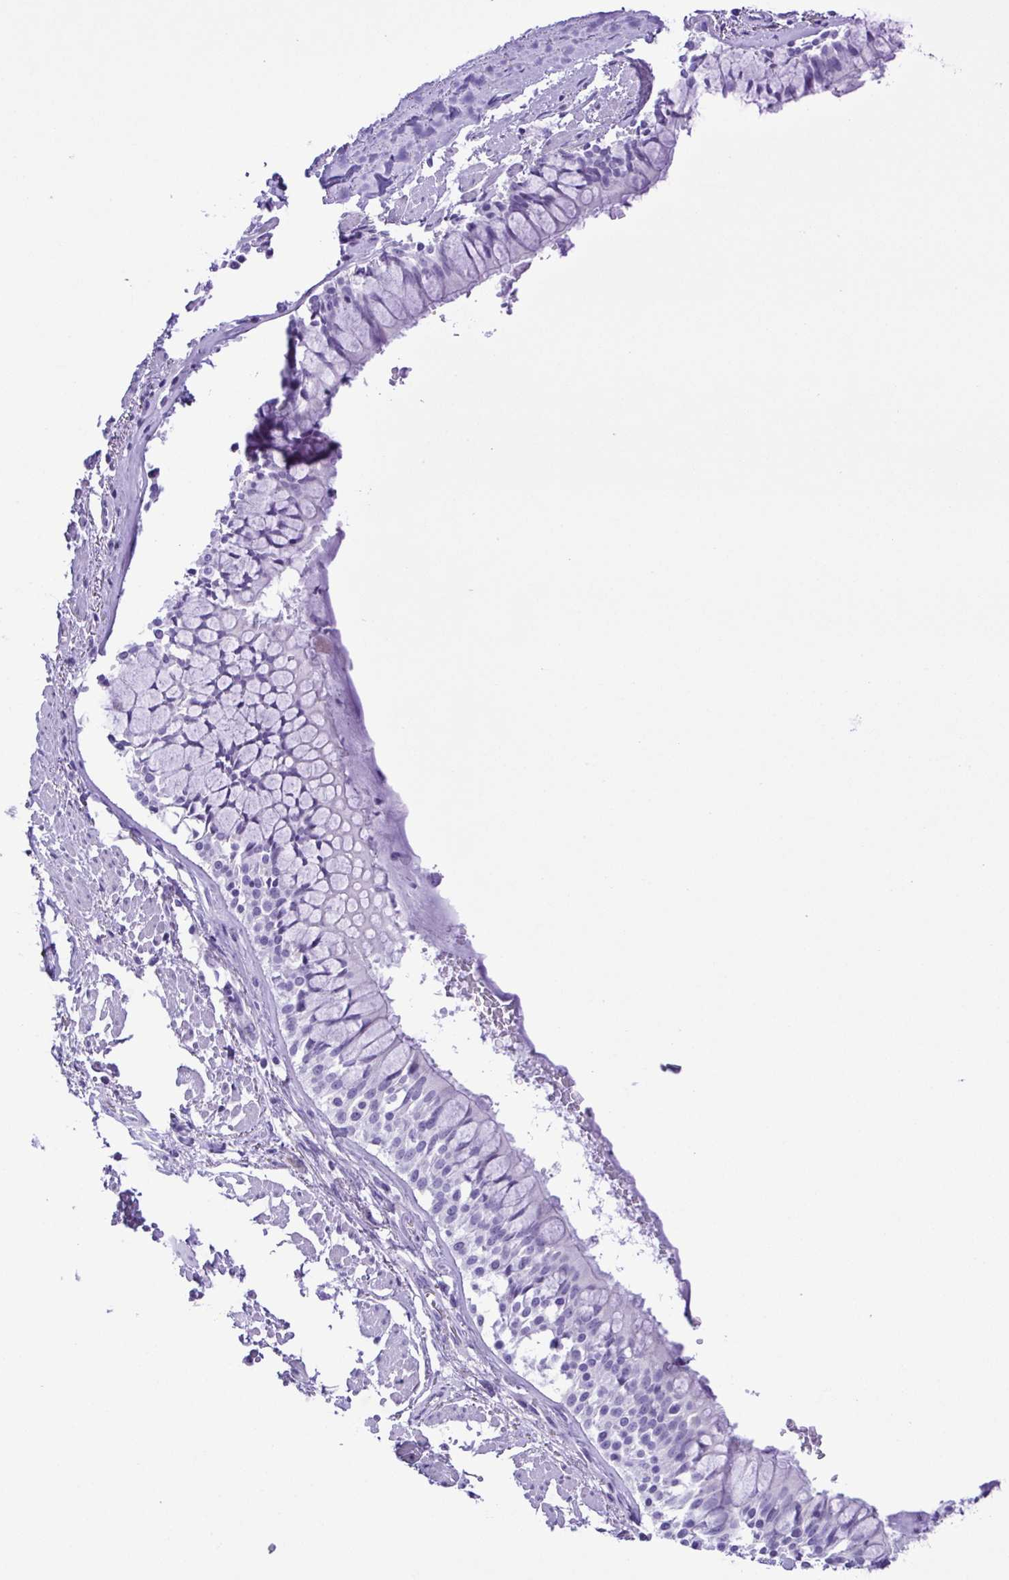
{"staining": {"intensity": "negative", "quantity": "none", "location": "none"}, "tissue": "adipose tissue", "cell_type": "Adipocytes", "image_type": "normal", "snomed": [{"axis": "morphology", "description": "Normal tissue, NOS"}, {"axis": "topography", "description": "Cartilage tissue"}, {"axis": "topography", "description": "Bronchus"}], "caption": "Adipocytes are negative for protein expression in unremarkable human adipose tissue.", "gene": "PAK3", "patient": {"sex": "male", "age": 64}}